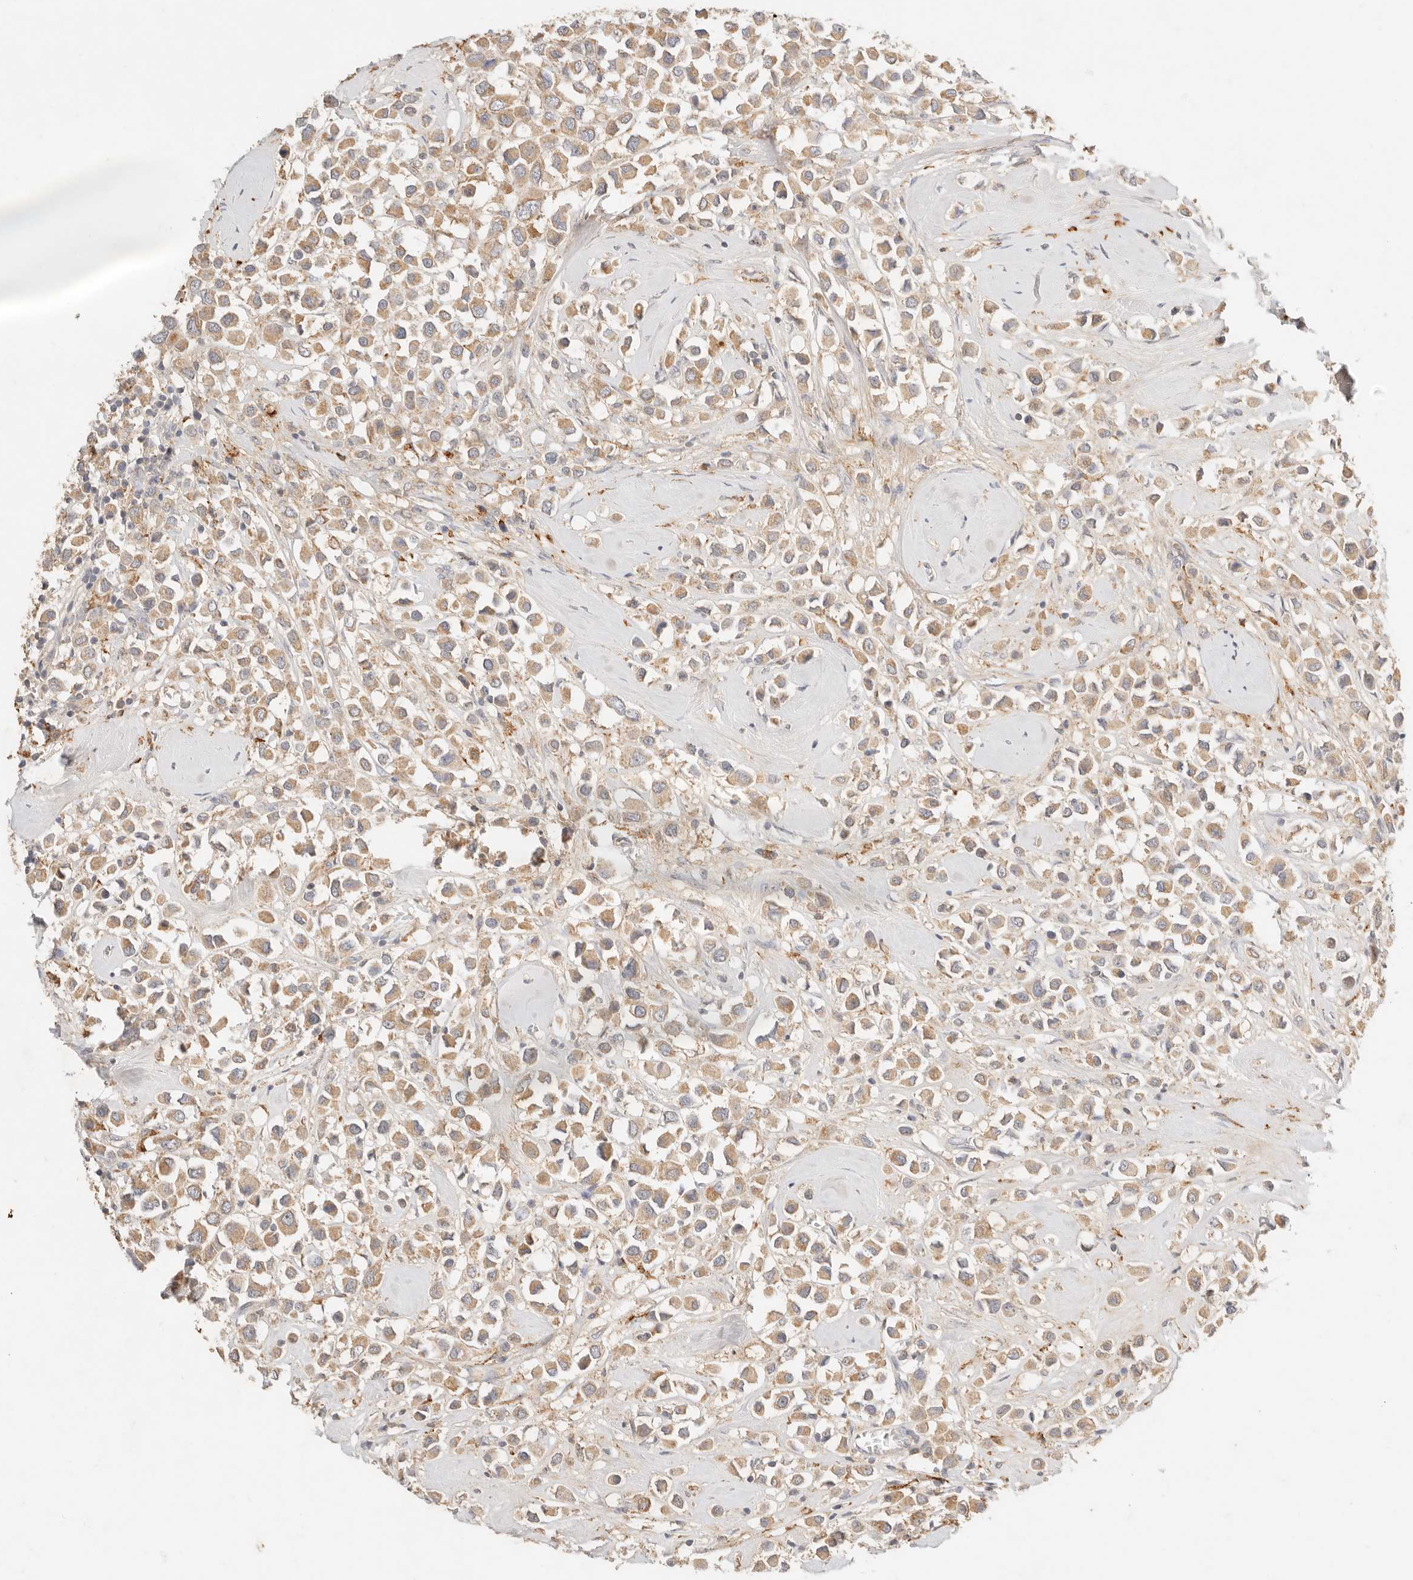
{"staining": {"intensity": "moderate", "quantity": ">75%", "location": "cytoplasmic/membranous"}, "tissue": "breast cancer", "cell_type": "Tumor cells", "image_type": "cancer", "snomed": [{"axis": "morphology", "description": "Duct carcinoma"}, {"axis": "topography", "description": "Breast"}], "caption": "Immunohistochemistry histopathology image of human breast intraductal carcinoma stained for a protein (brown), which displays medium levels of moderate cytoplasmic/membranous positivity in about >75% of tumor cells.", "gene": "HK2", "patient": {"sex": "female", "age": 61}}